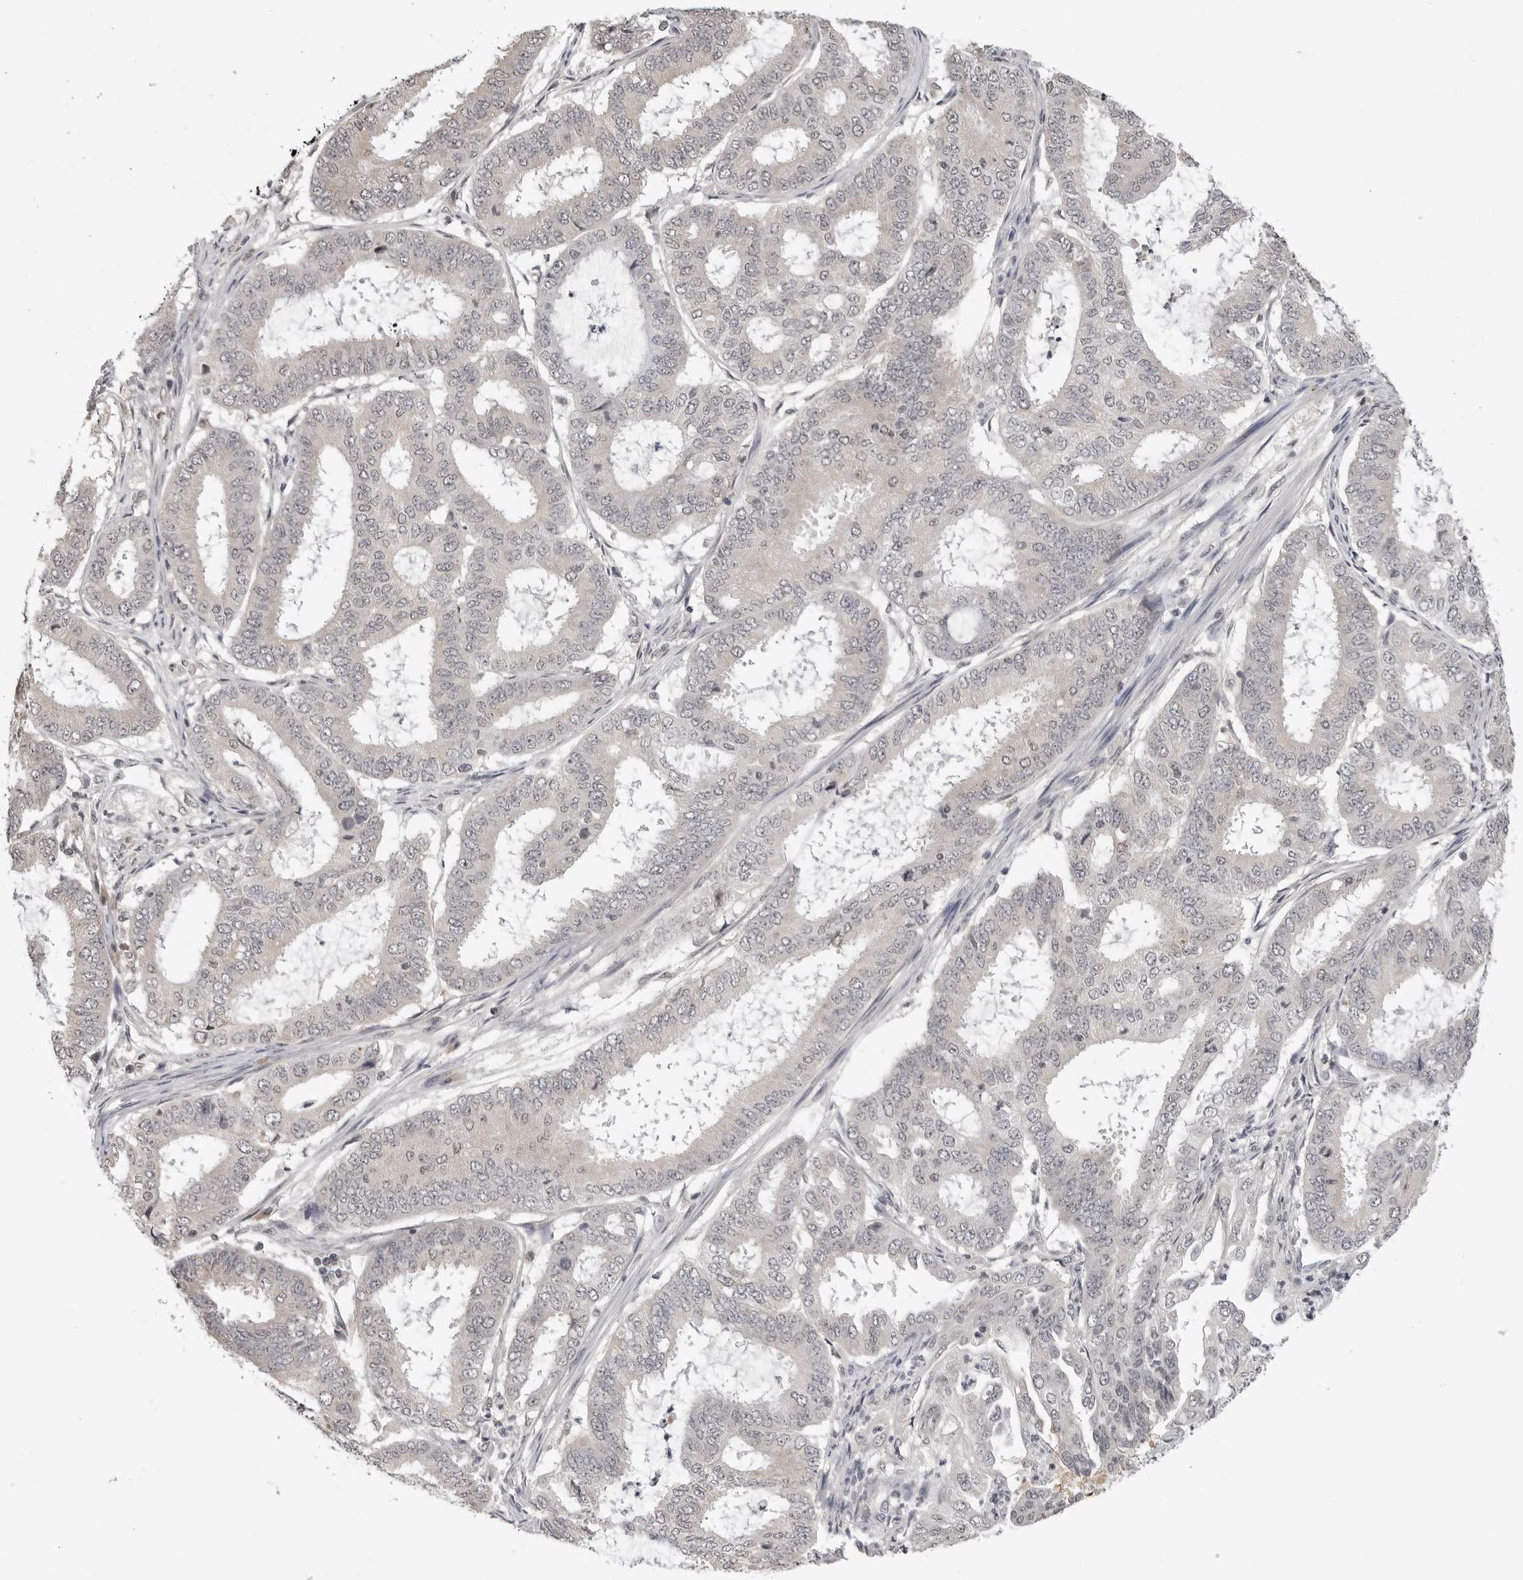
{"staining": {"intensity": "negative", "quantity": "none", "location": "none"}, "tissue": "endometrial cancer", "cell_type": "Tumor cells", "image_type": "cancer", "snomed": [{"axis": "morphology", "description": "Adenocarcinoma, NOS"}, {"axis": "topography", "description": "Endometrium"}], "caption": "Endometrial cancer (adenocarcinoma) stained for a protein using immunohistochemistry demonstrates no positivity tumor cells.", "gene": "CDK20", "patient": {"sex": "female", "age": 51}}